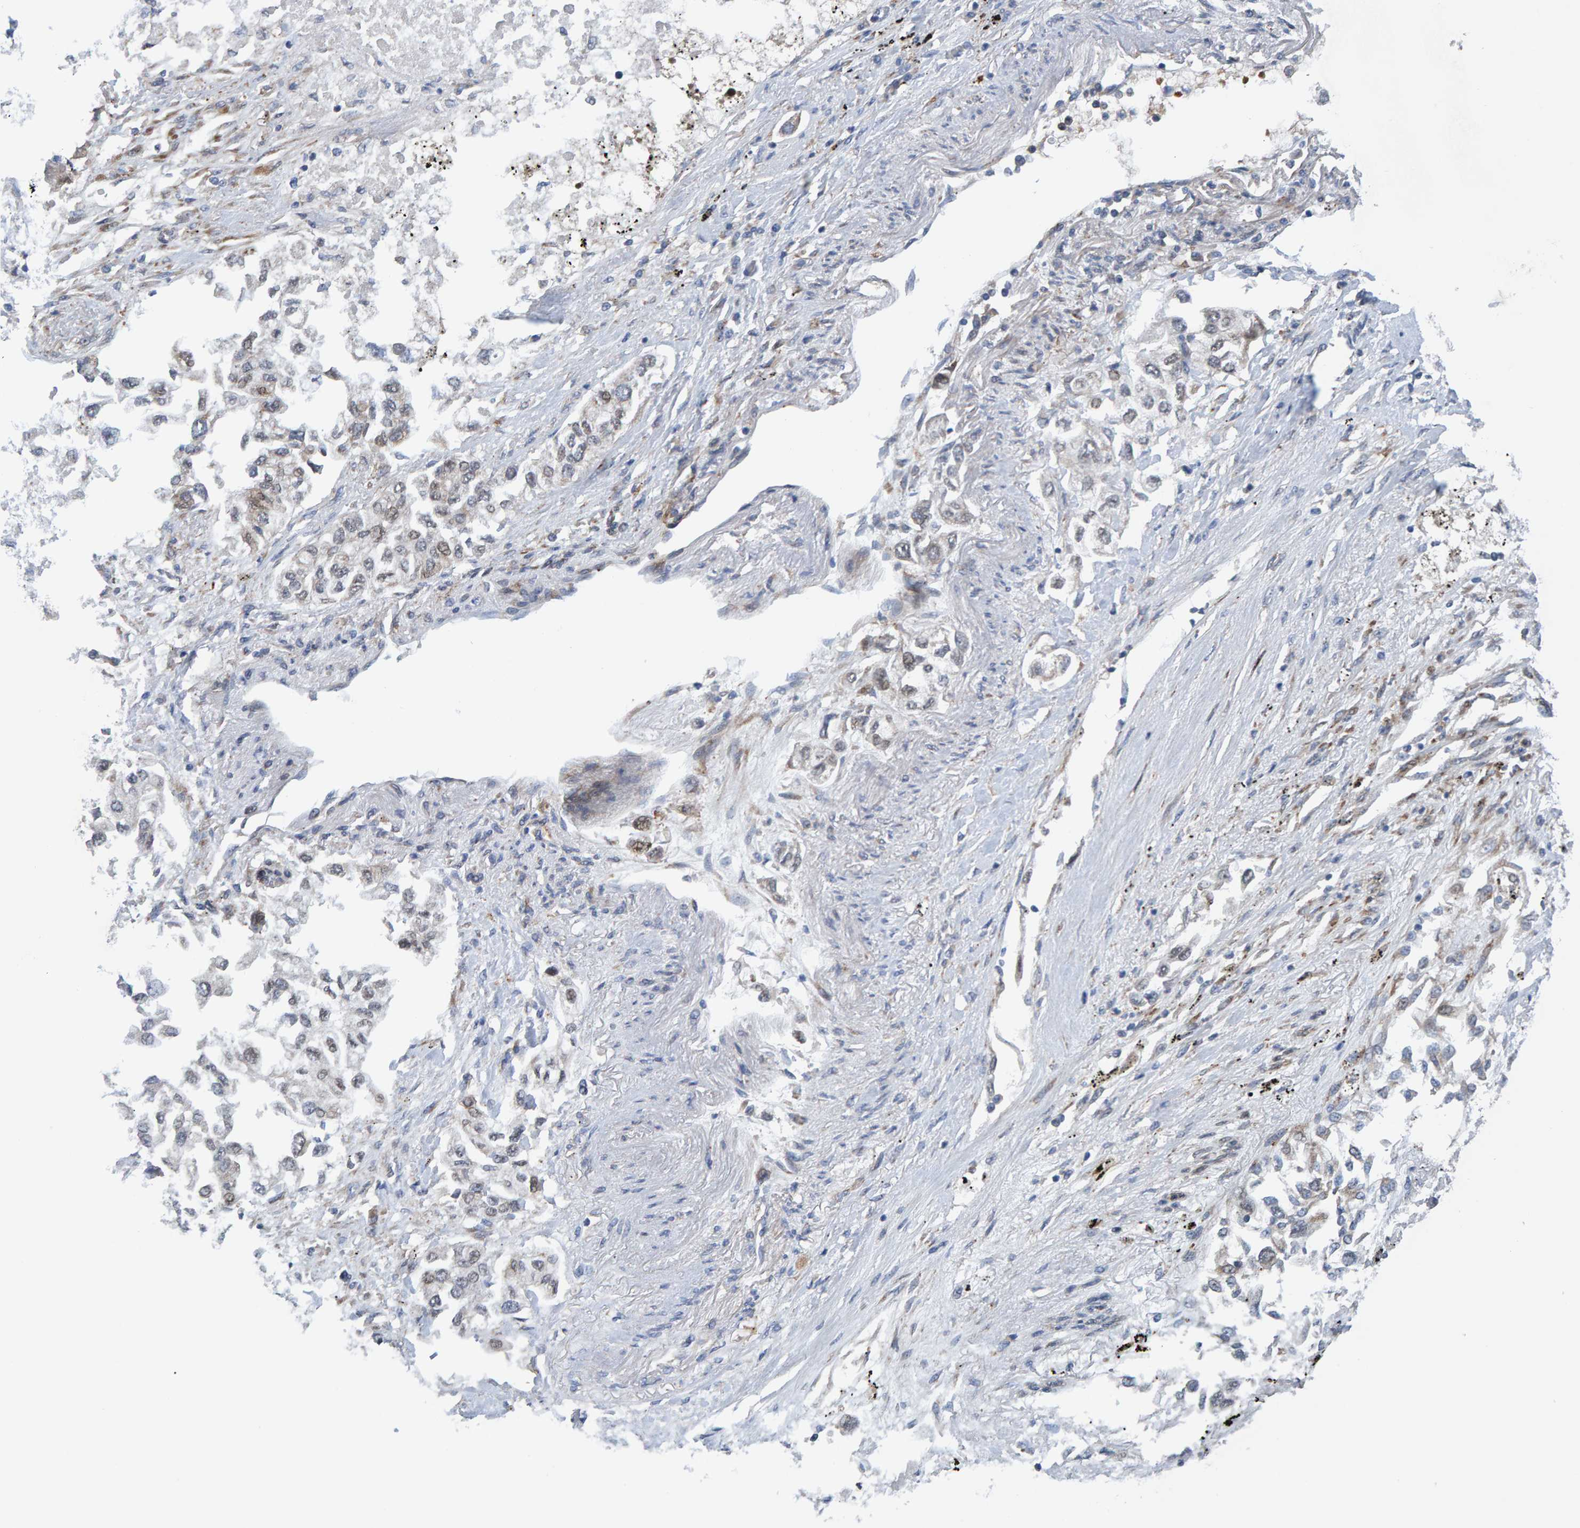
{"staining": {"intensity": "weak", "quantity": "<25%", "location": "nuclear"}, "tissue": "lung cancer", "cell_type": "Tumor cells", "image_type": "cancer", "snomed": [{"axis": "morphology", "description": "Inflammation, NOS"}, {"axis": "morphology", "description": "Adenocarcinoma, NOS"}, {"axis": "topography", "description": "Lung"}], "caption": "Adenocarcinoma (lung) stained for a protein using immunohistochemistry (IHC) exhibits no positivity tumor cells.", "gene": "MFSD6L", "patient": {"sex": "male", "age": 63}}